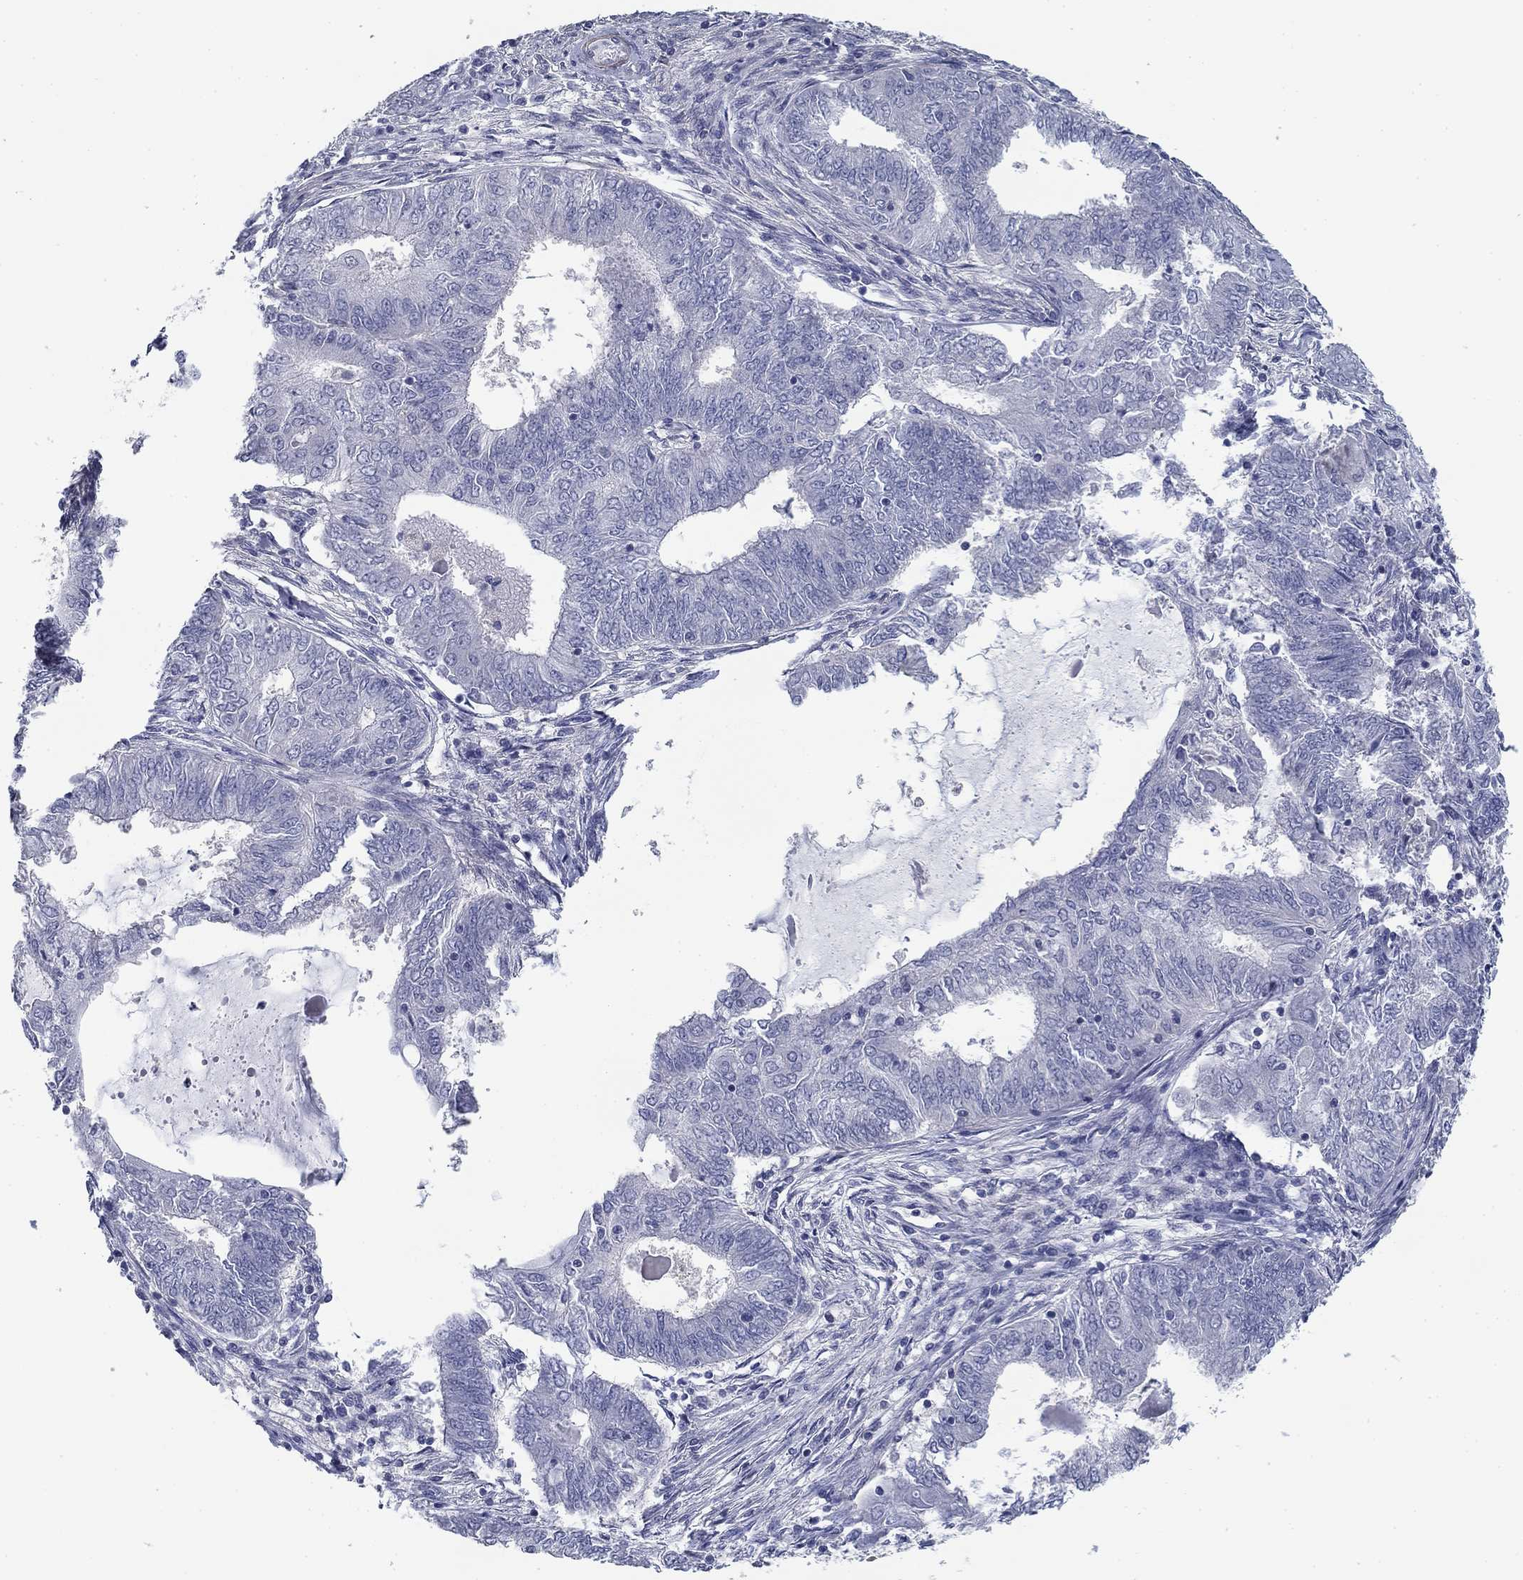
{"staining": {"intensity": "negative", "quantity": "none", "location": "none"}, "tissue": "endometrial cancer", "cell_type": "Tumor cells", "image_type": "cancer", "snomed": [{"axis": "morphology", "description": "Adenocarcinoma, NOS"}, {"axis": "topography", "description": "Endometrium"}], "caption": "A photomicrograph of endometrial cancer stained for a protein shows no brown staining in tumor cells.", "gene": "GRK7", "patient": {"sex": "female", "age": 62}}